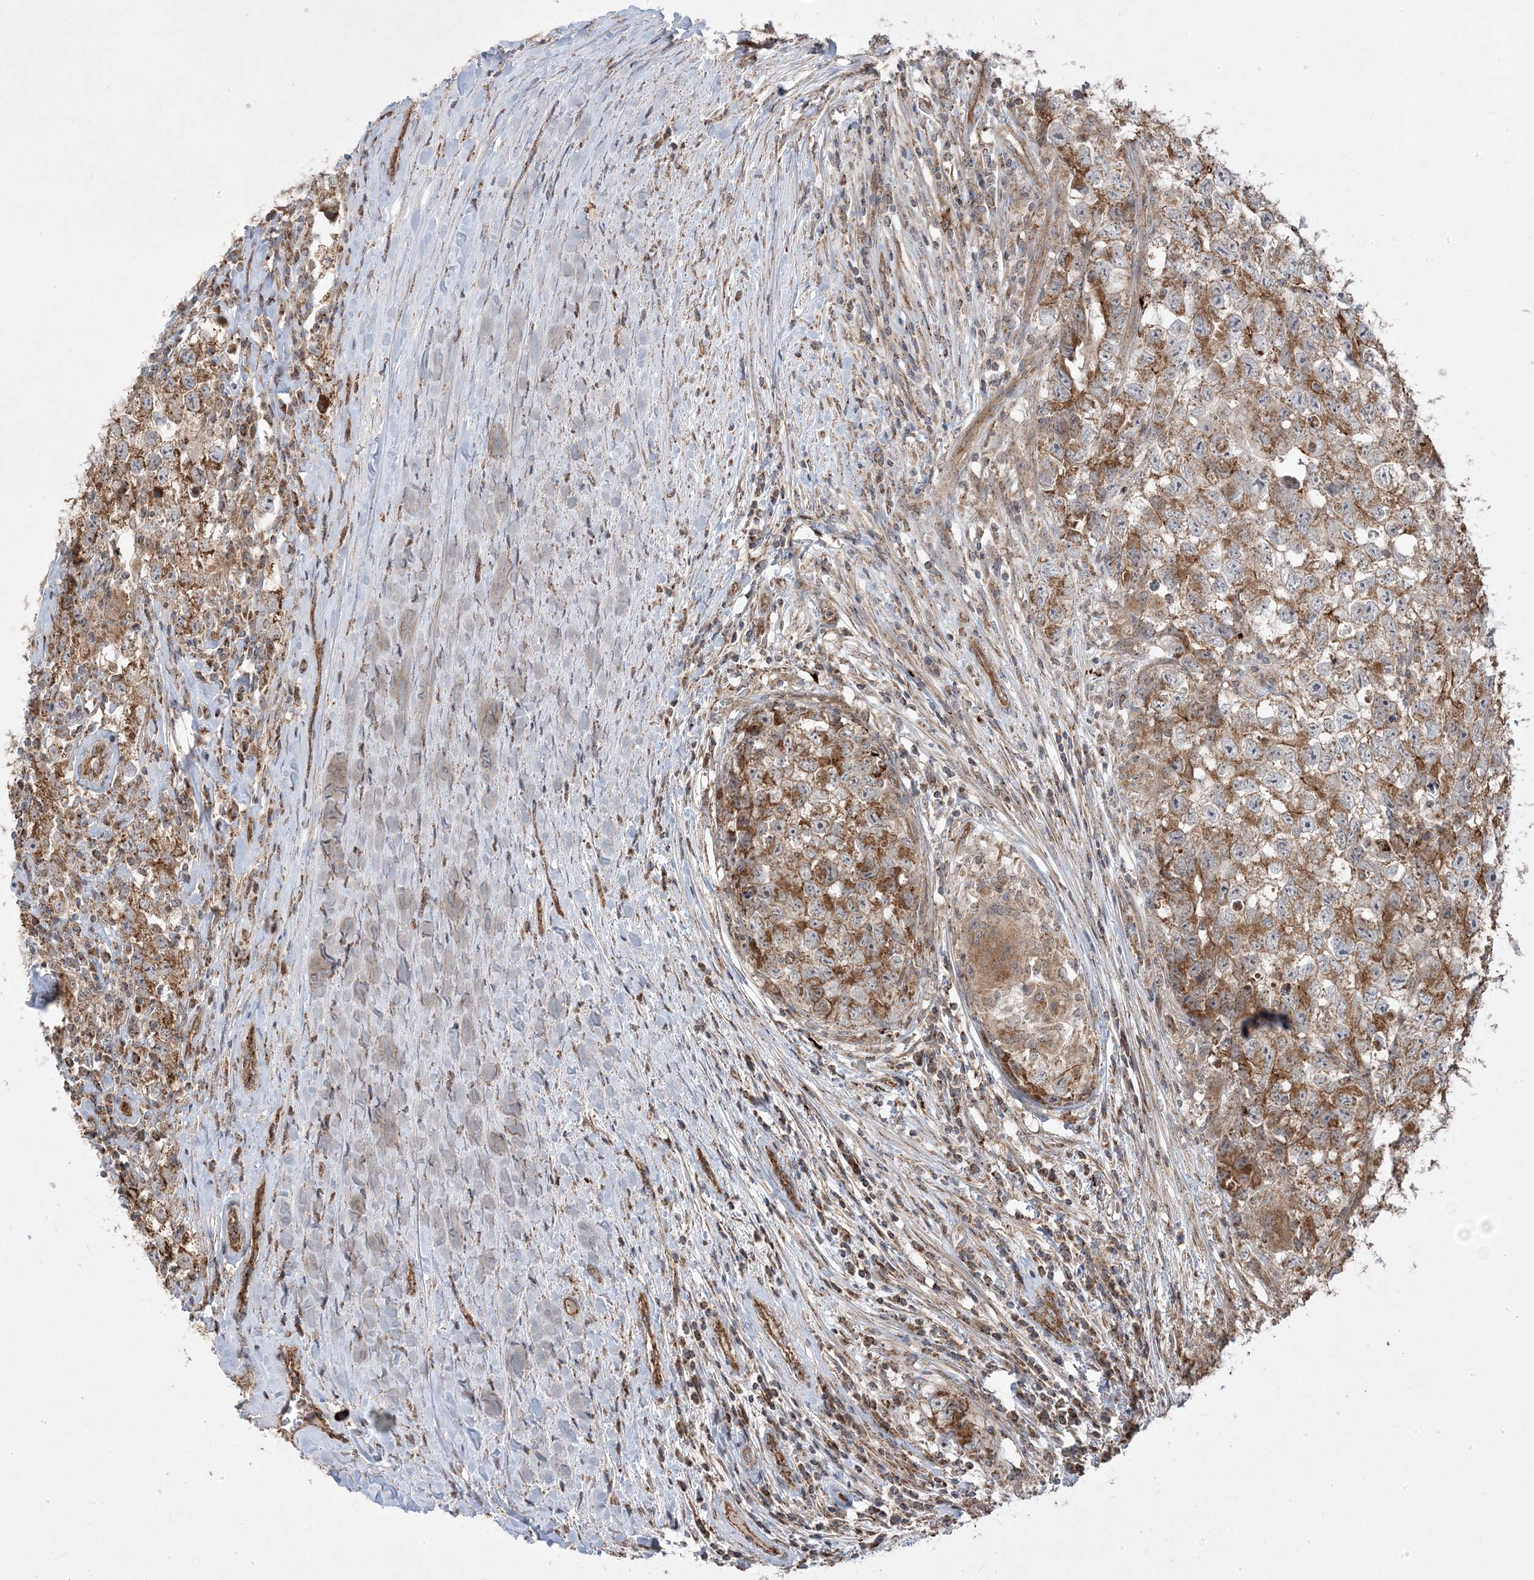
{"staining": {"intensity": "moderate", "quantity": ">75%", "location": "cytoplasmic/membranous"}, "tissue": "testis cancer", "cell_type": "Tumor cells", "image_type": "cancer", "snomed": [{"axis": "morphology", "description": "Seminoma, NOS"}, {"axis": "morphology", "description": "Carcinoma, Embryonal, NOS"}, {"axis": "topography", "description": "Testis"}], "caption": "Immunohistochemical staining of human testis cancer demonstrates moderate cytoplasmic/membranous protein expression in about >75% of tumor cells.", "gene": "CLUAP1", "patient": {"sex": "male", "age": 43}}